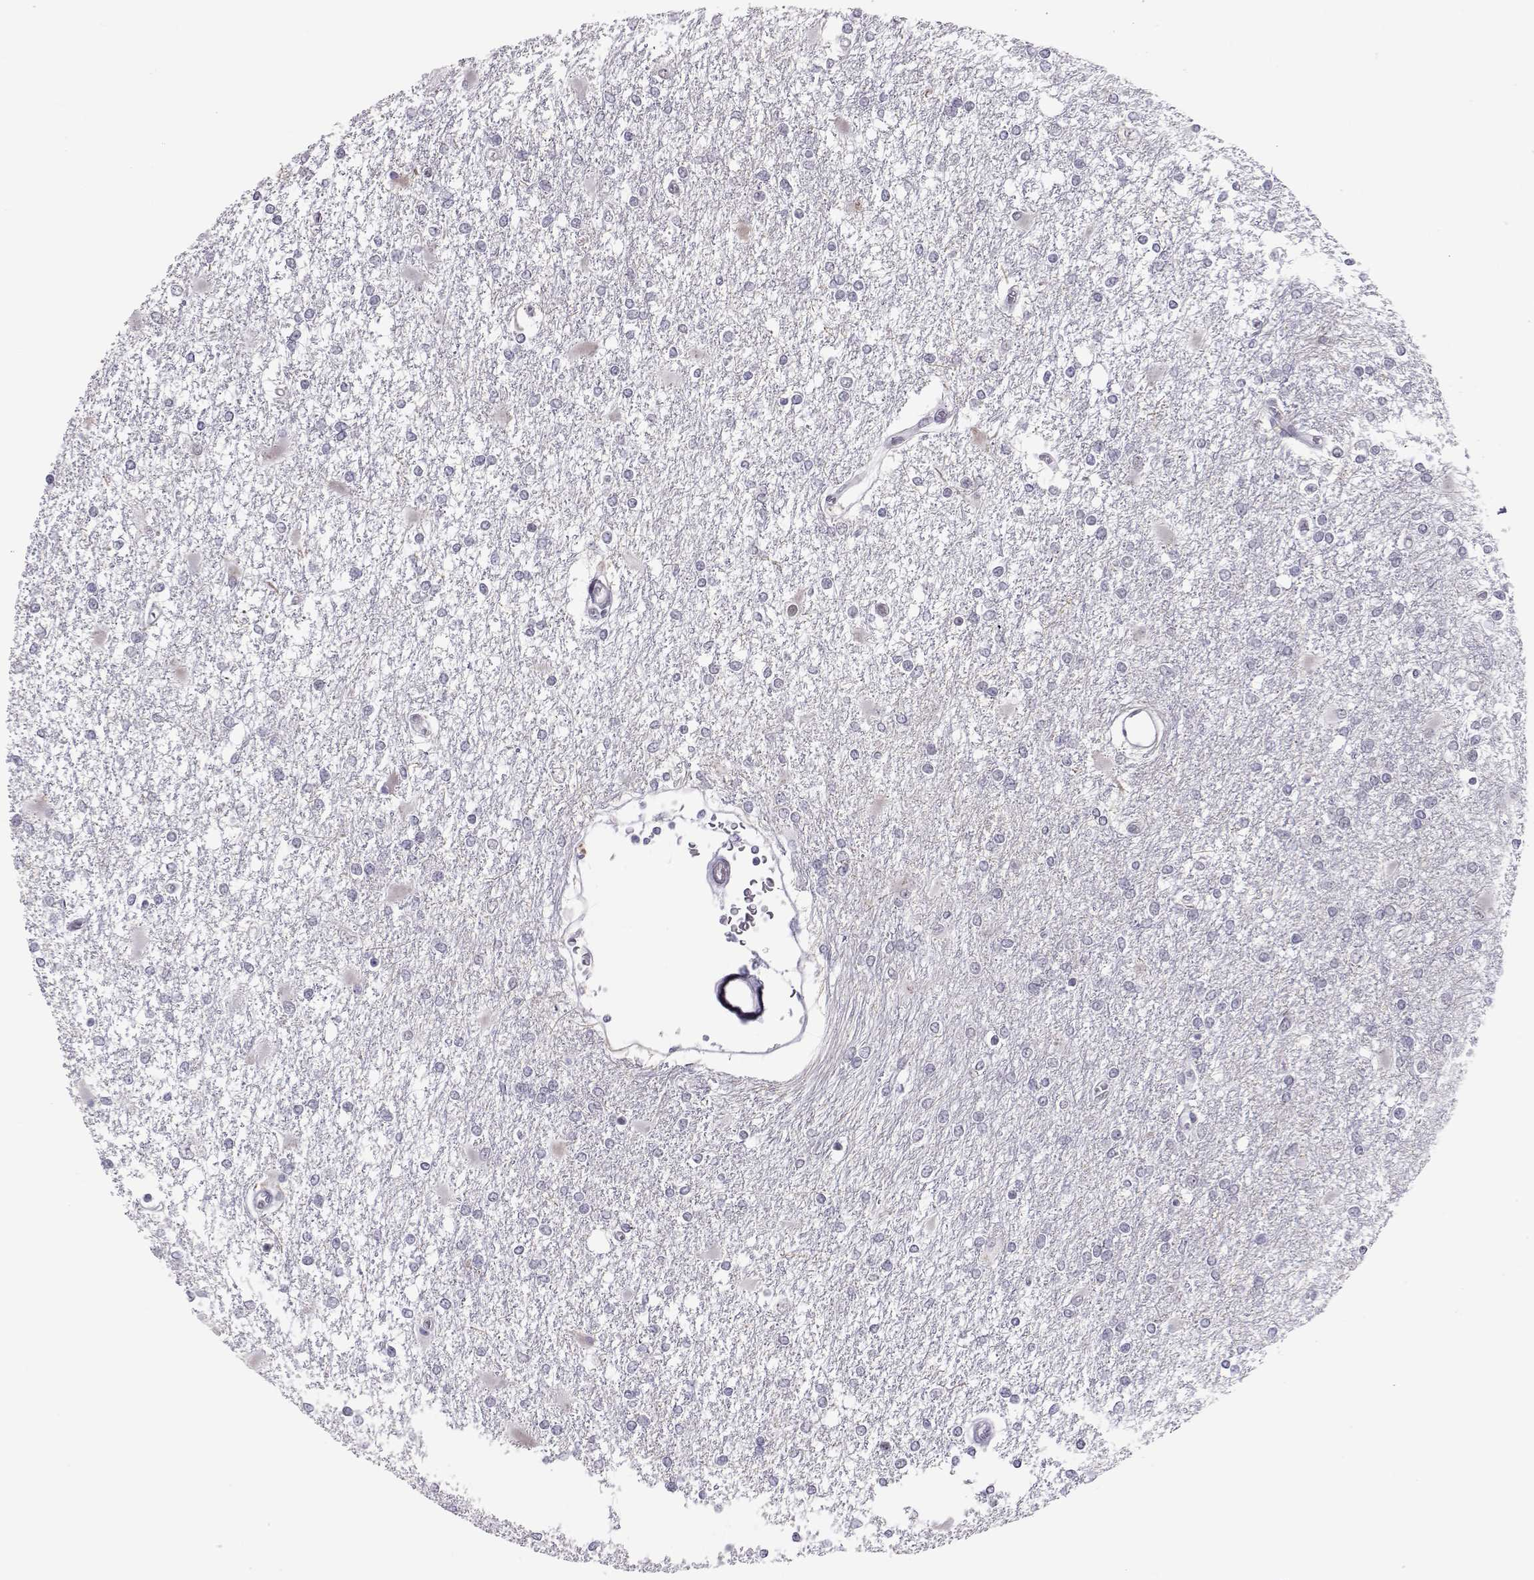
{"staining": {"intensity": "negative", "quantity": "none", "location": "none"}, "tissue": "glioma", "cell_type": "Tumor cells", "image_type": "cancer", "snomed": [{"axis": "morphology", "description": "Glioma, malignant, High grade"}, {"axis": "topography", "description": "Cerebral cortex"}], "caption": "Tumor cells are negative for protein expression in human malignant glioma (high-grade).", "gene": "SIX6", "patient": {"sex": "male", "age": 79}}